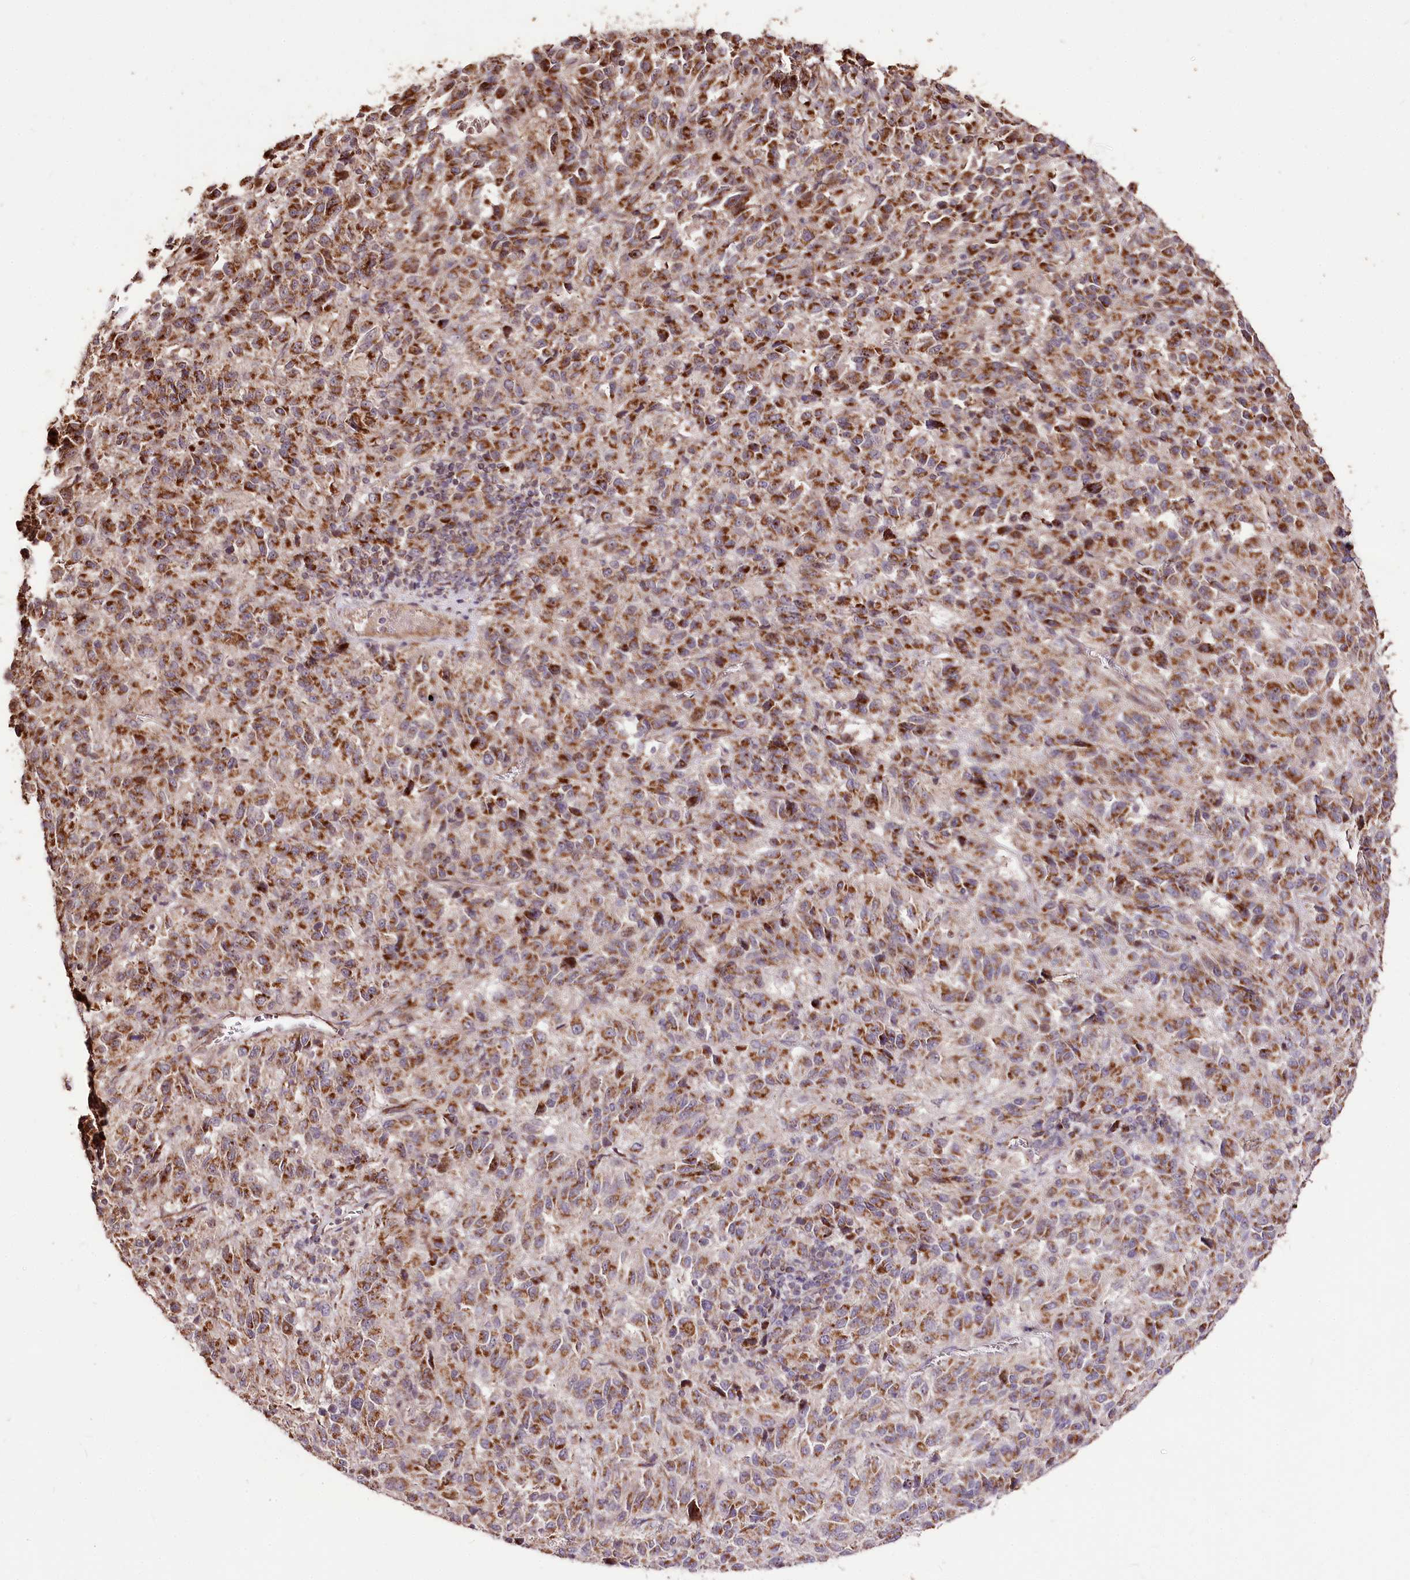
{"staining": {"intensity": "moderate", "quantity": ">75%", "location": "cytoplasmic/membranous"}, "tissue": "melanoma", "cell_type": "Tumor cells", "image_type": "cancer", "snomed": [{"axis": "morphology", "description": "Malignant melanoma, Metastatic site"}, {"axis": "topography", "description": "Lung"}], "caption": "A medium amount of moderate cytoplasmic/membranous staining is present in approximately >75% of tumor cells in malignant melanoma (metastatic site) tissue. (DAB (3,3'-diaminobenzidine) IHC, brown staining for protein, blue staining for nuclei).", "gene": "CARD19", "patient": {"sex": "male", "age": 64}}